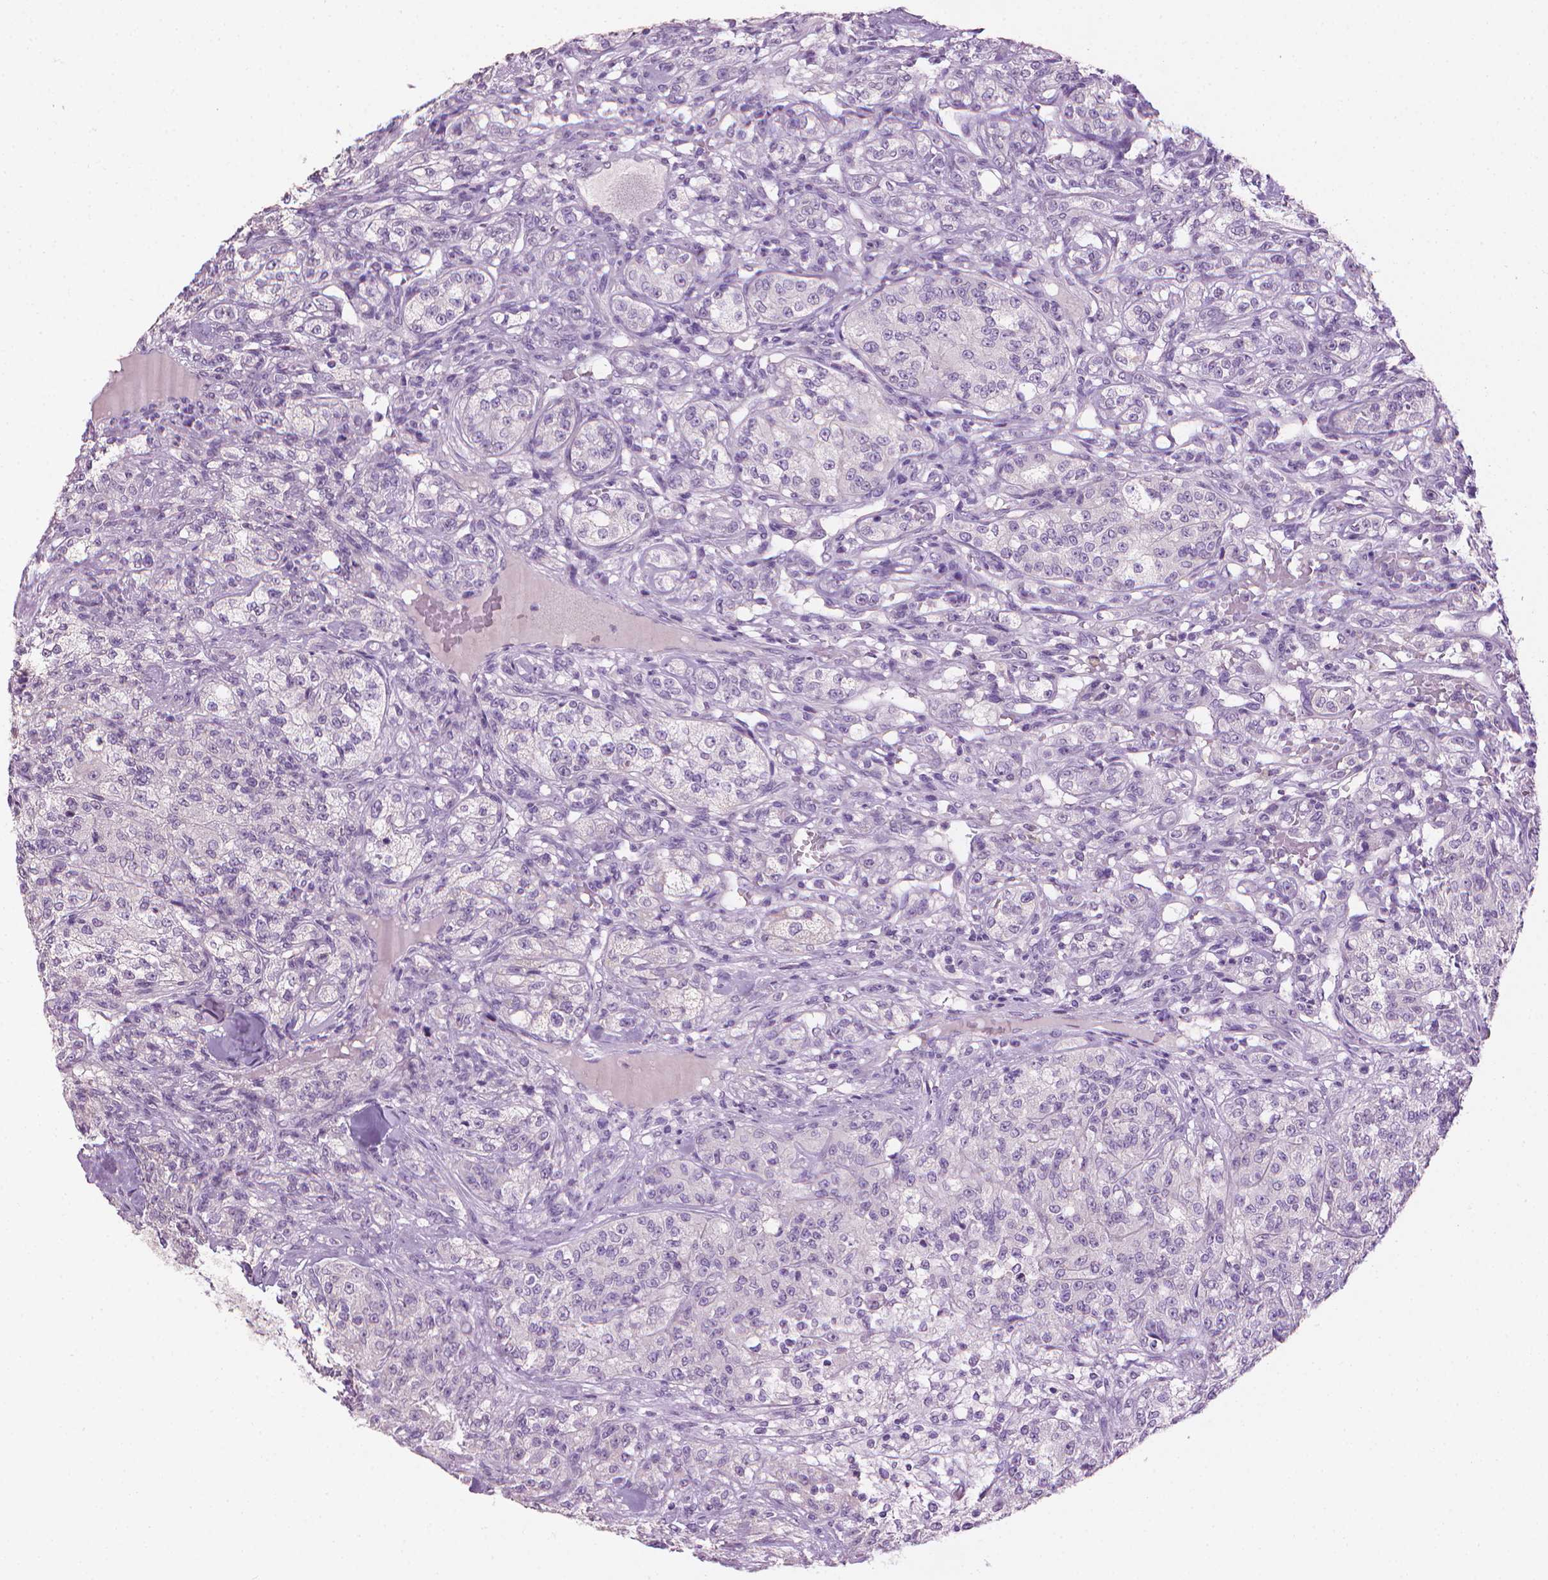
{"staining": {"intensity": "negative", "quantity": "none", "location": "none"}, "tissue": "renal cancer", "cell_type": "Tumor cells", "image_type": "cancer", "snomed": [{"axis": "morphology", "description": "Adenocarcinoma, NOS"}, {"axis": "topography", "description": "Kidney"}], "caption": "There is no significant expression in tumor cells of adenocarcinoma (renal).", "gene": "MLANA", "patient": {"sex": "female", "age": 63}}